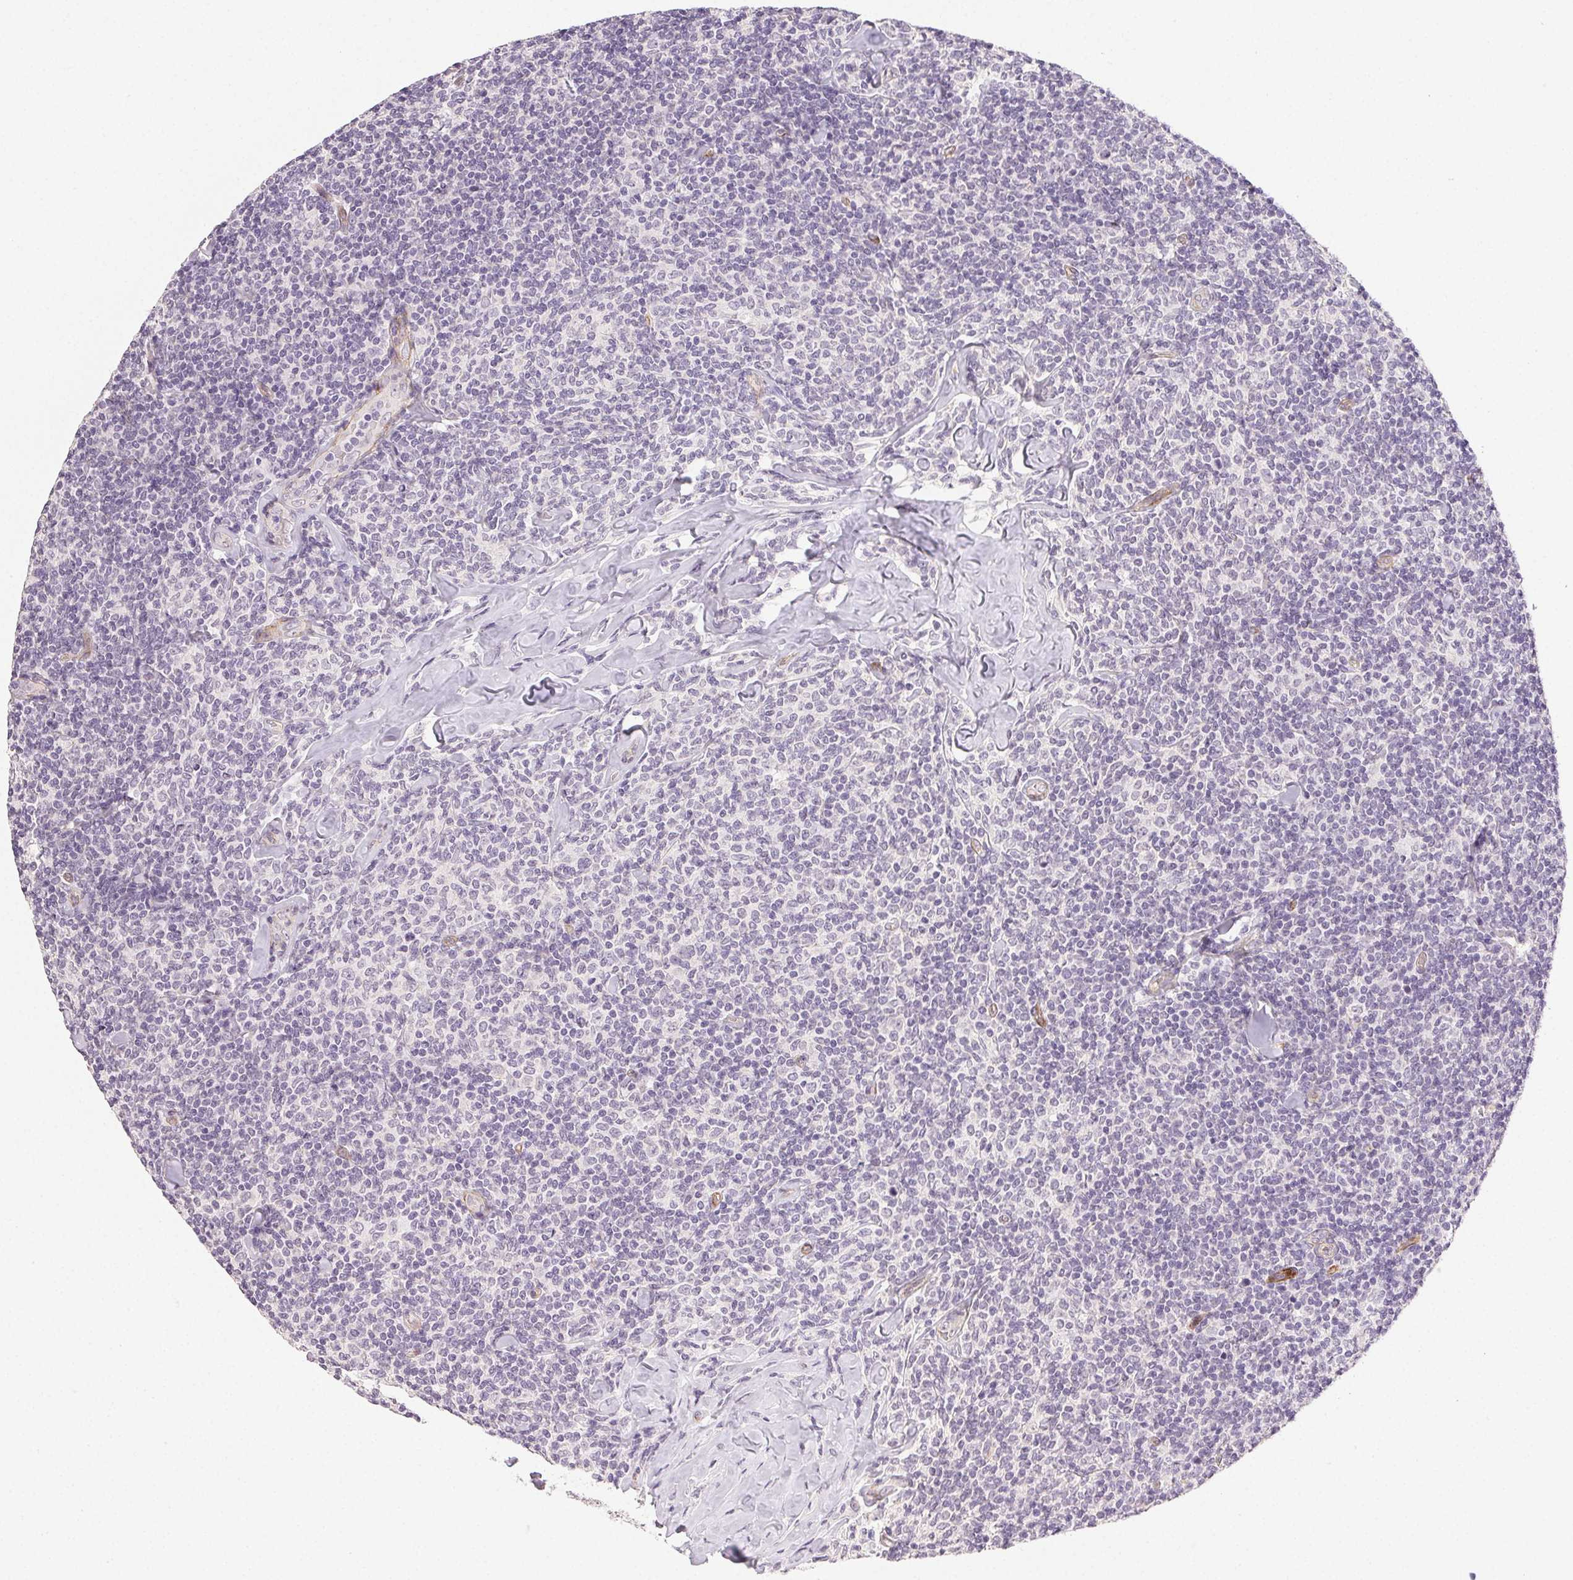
{"staining": {"intensity": "negative", "quantity": "none", "location": "none"}, "tissue": "lymphoma", "cell_type": "Tumor cells", "image_type": "cancer", "snomed": [{"axis": "morphology", "description": "Malignant lymphoma, non-Hodgkin's type, Low grade"}, {"axis": "topography", "description": "Lymph node"}], "caption": "Tumor cells are negative for protein expression in human lymphoma. The staining was performed using DAB to visualize the protein expression in brown, while the nuclei were stained in blue with hematoxylin (Magnification: 20x).", "gene": "PLCB1", "patient": {"sex": "female", "age": 56}}